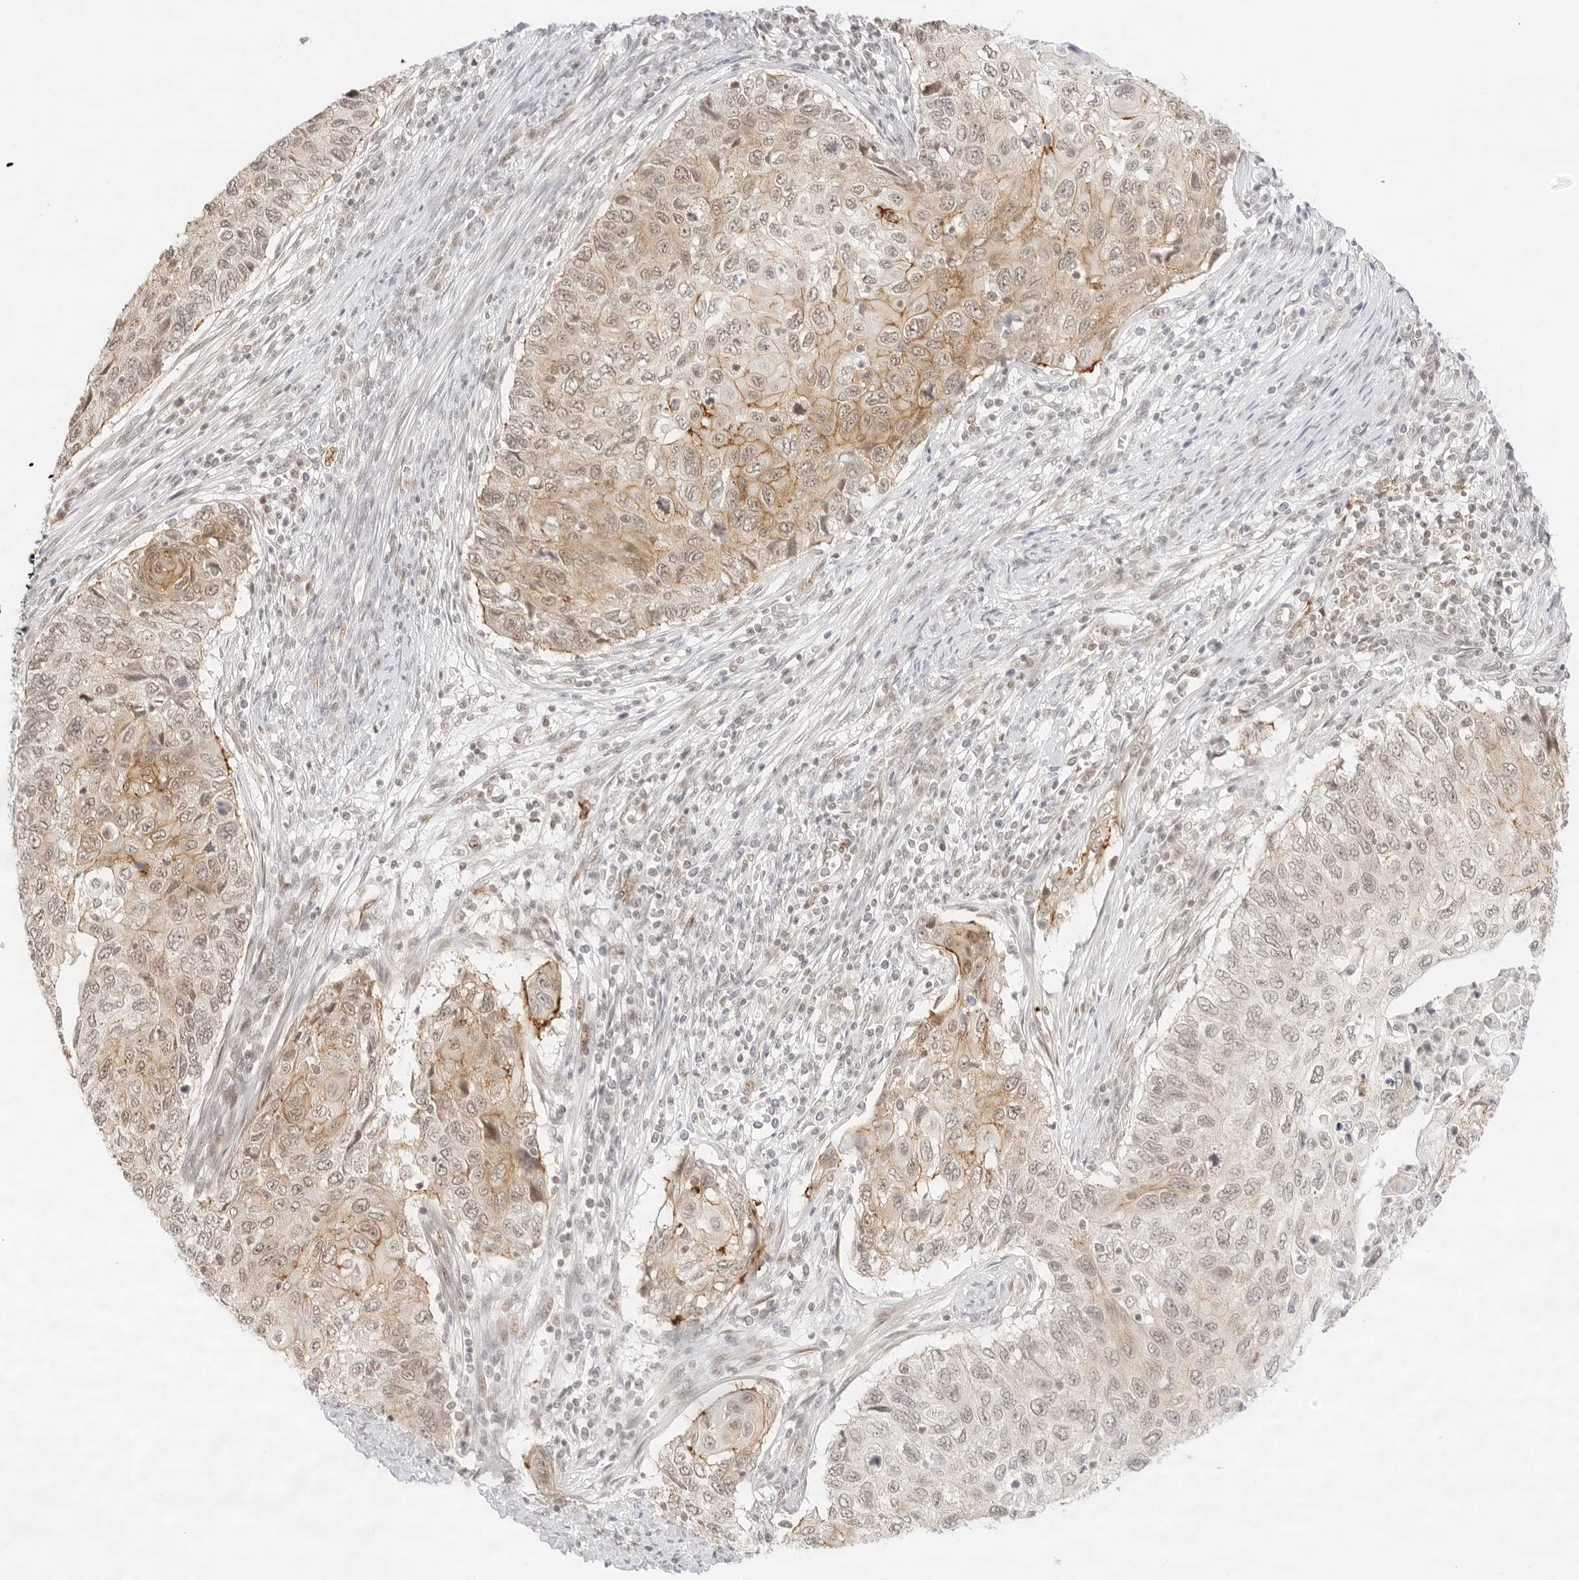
{"staining": {"intensity": "moderate", "quantity": ">75%", "location": "cytoplasmic/membranous"}, "tissue": "cervical cancer", "cell_type": "Tumor cells", "image_type": "cancer", "snomed": [{"axis": "morphology", "description": "Squamous cell carcinoma, NOS"}, {"axis": "topography", "description": "Cervix"}], "caption": "DAB immunohistochemical staining of squamous cell carcinoma (cervical) reveals moderate cytoplasmic/membranous protein positivity in approximately >75% of tumor cells. Using DAB (3,3'-diaminobenzidine) (brown) and hematoxylin (blue) stains, captured at high magnification using brightfield microscopy.", "gene": "GNAS", "patient": {"sex": "female", "age": 70}}